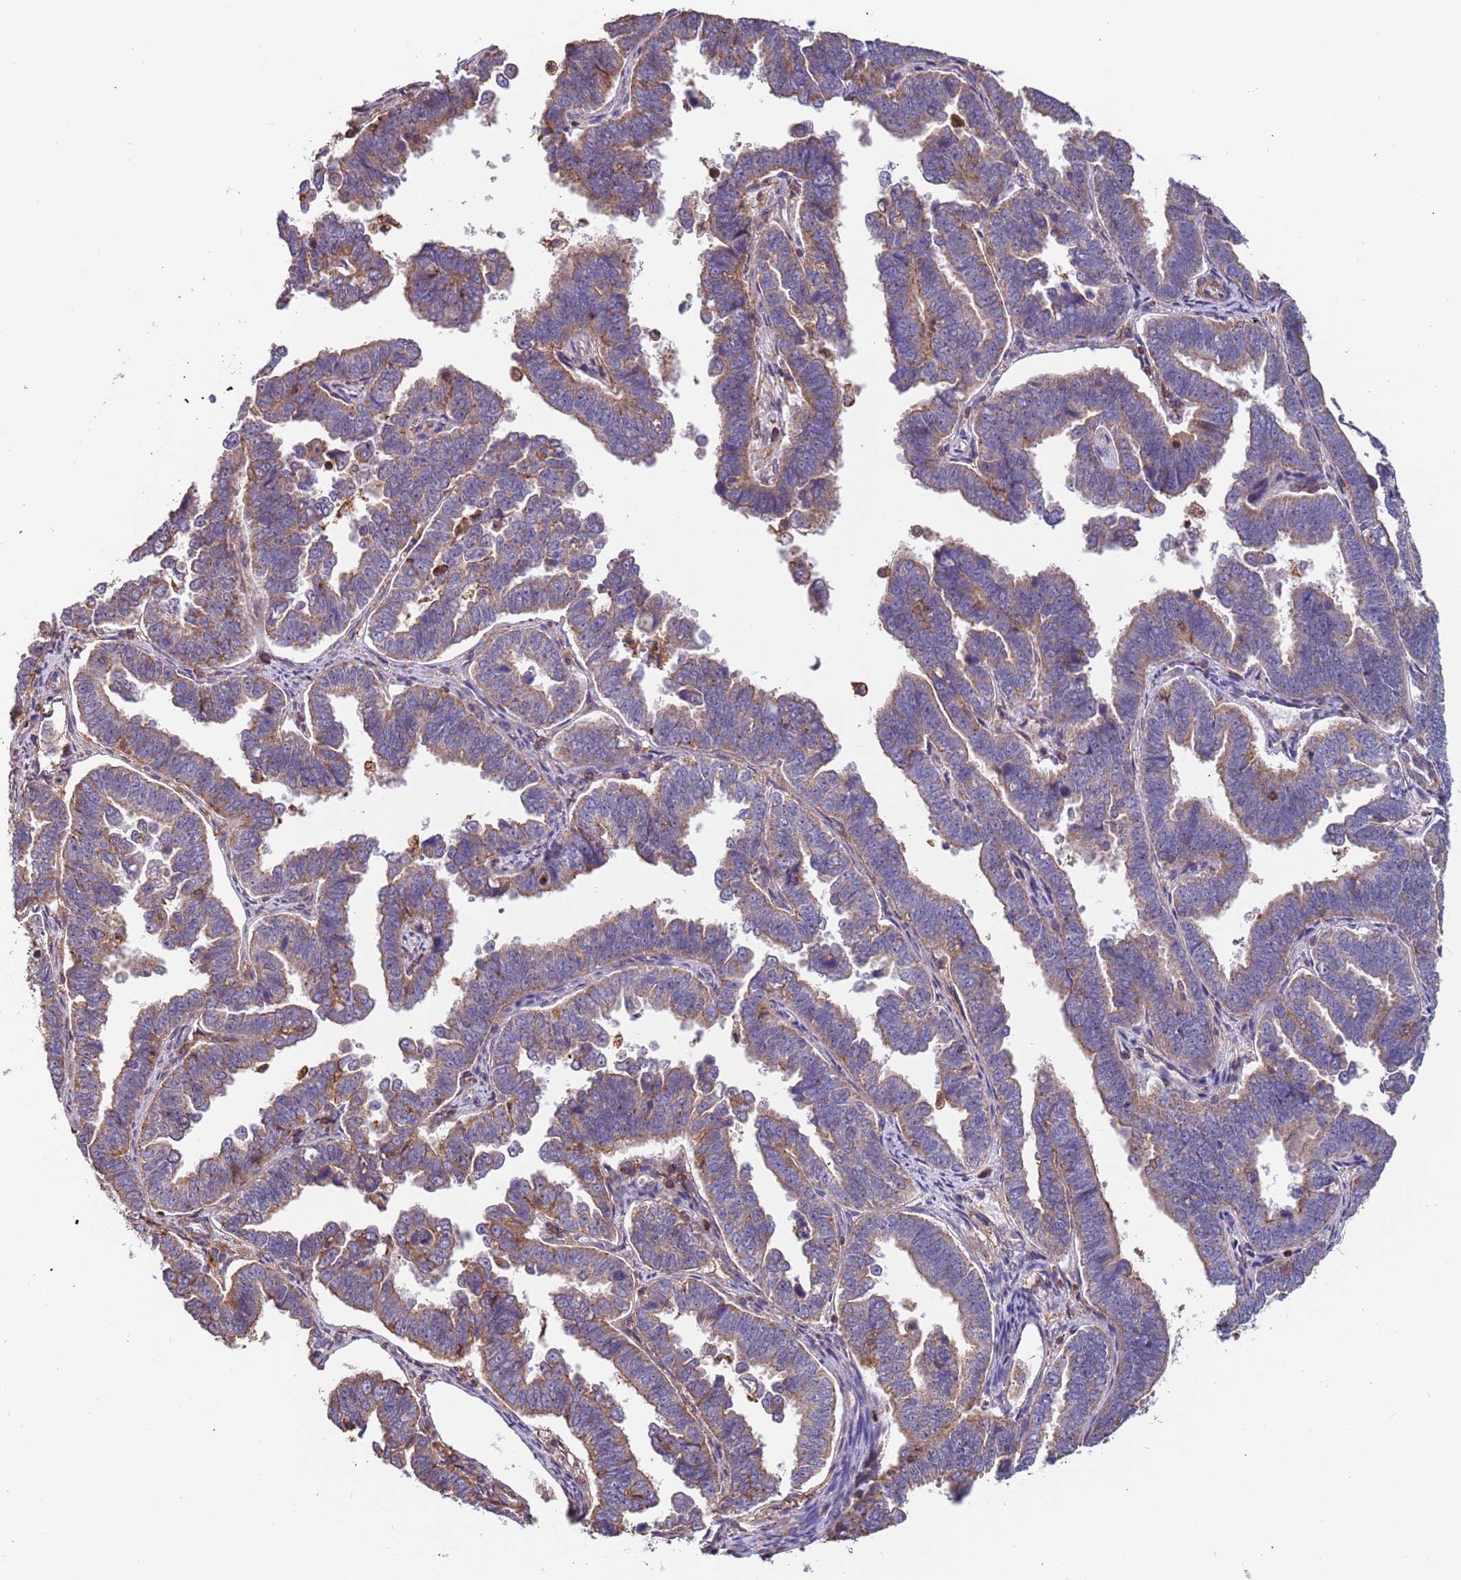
{"staining": {"intensity": "weak", "quantity": "25%-75%", "location": "cytoplasmic/membranous"}, "tissue": "endometrial cancer", "cell_type": "Tumor cells", "image_type": "cancer", "snomed": [{"axis": "morphology", "description": "Adenocarcinoma, NOS"}, {"axis": "topography", "description": "Endometrium"}], "caption": "Immunohistochemistry of endometrial adenocarcinoma shows low levels of weak cytoplasmic/membranous expression in approximately 25%-75% of tumor cells.", "gene": "SYT4", "patient": {"sex": "female", "age": 75}}